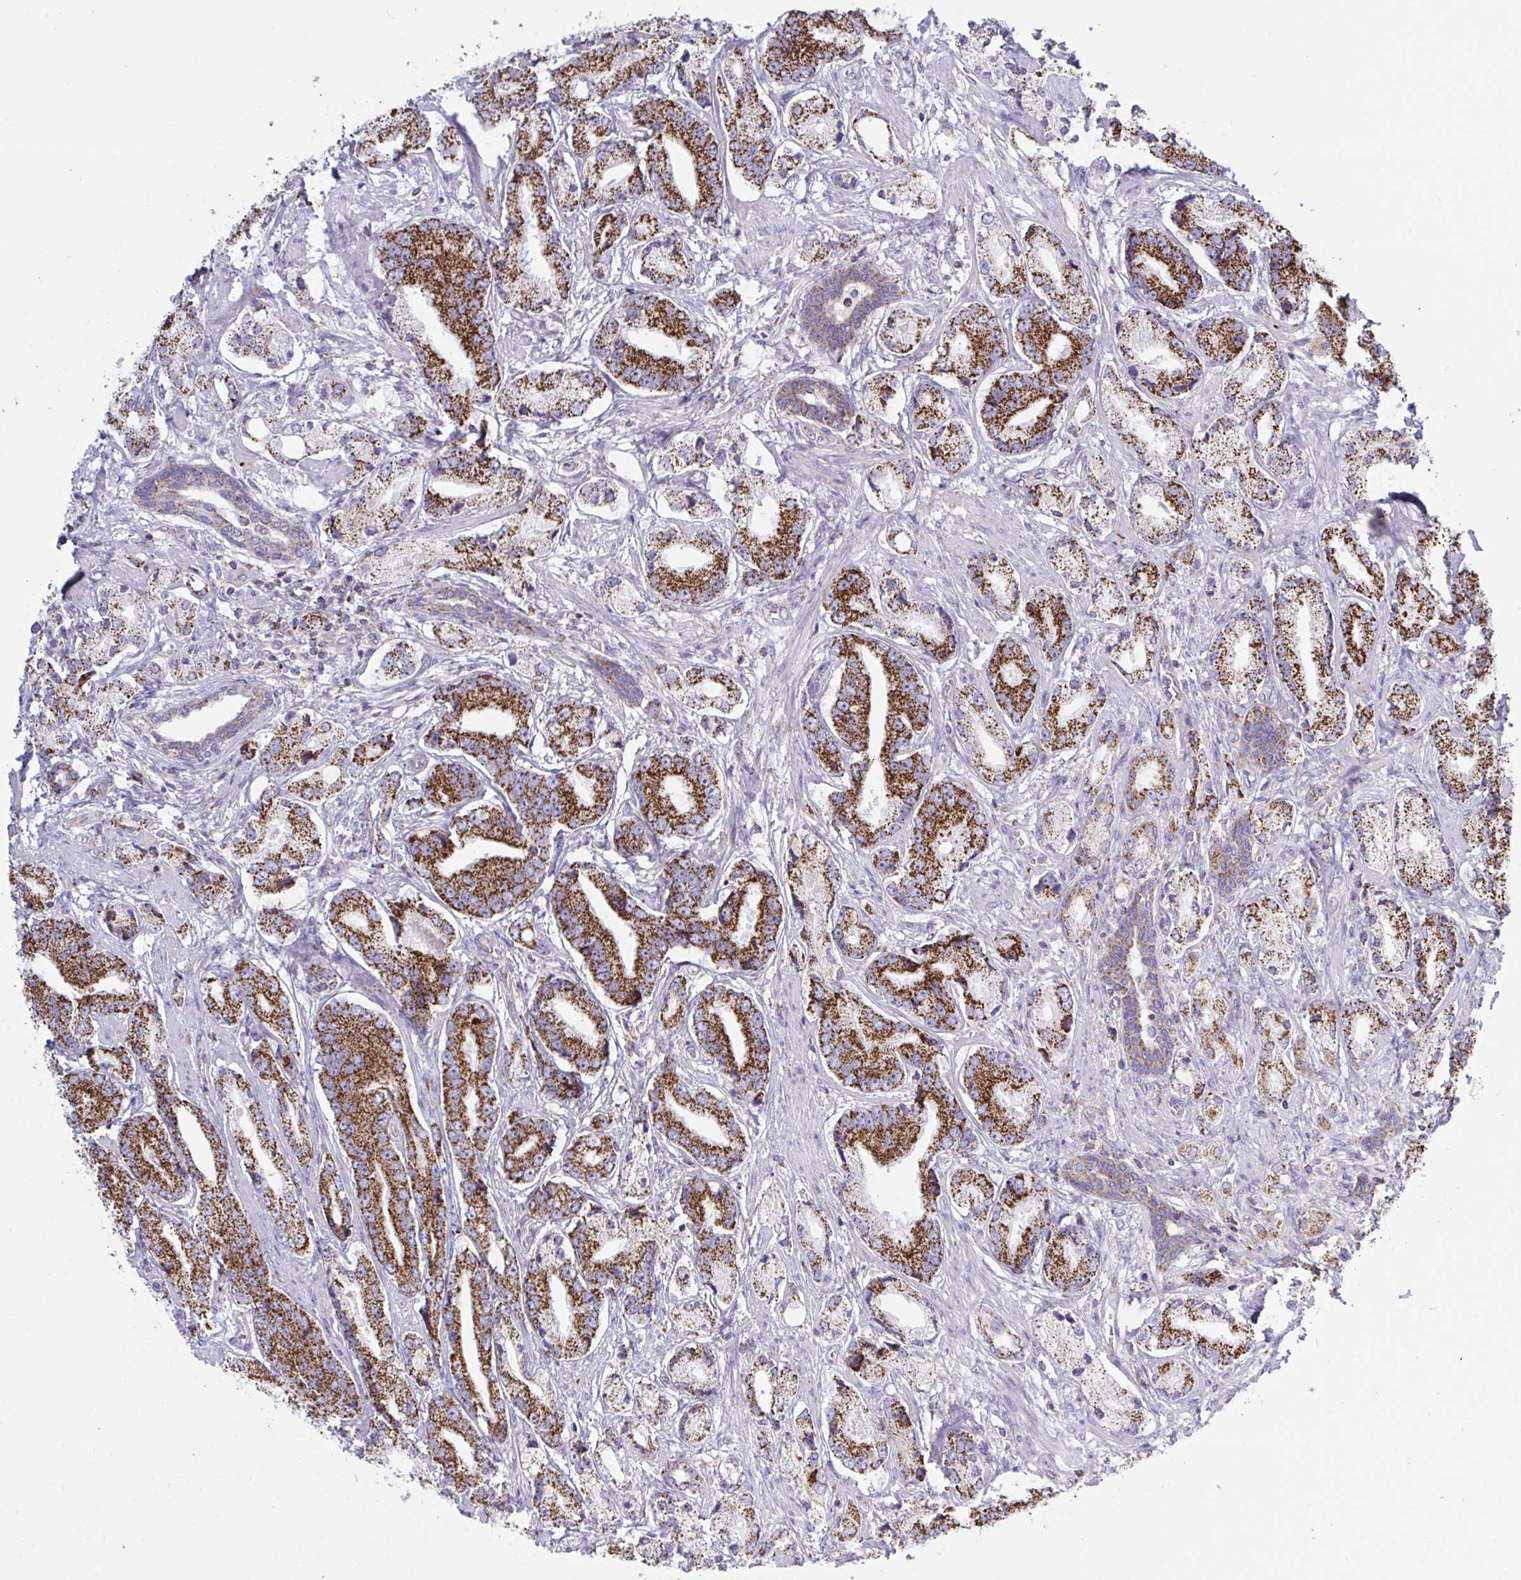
{"staining": {"intensity": "strong", "quantity": ">75%", "location": "cytoplasmic/membranous"}, "tissue": "prostate cancer", "cell_type": "Tumor cells", "image_type": "cancer", "snomed": [{"axis": "morphology", "description": "Adenocarcinoma, High grade"}, {"axis": "topography", "description": "Prostate and seminal vesicle, NOS"}], "caption": "A micrograph of prostate cancer stained for a protein shows strong cytoplasmic/membranous brown staining in tumor cells.", "gene": "HSPE1", "patient": {"sex": "male", "age": 61}}